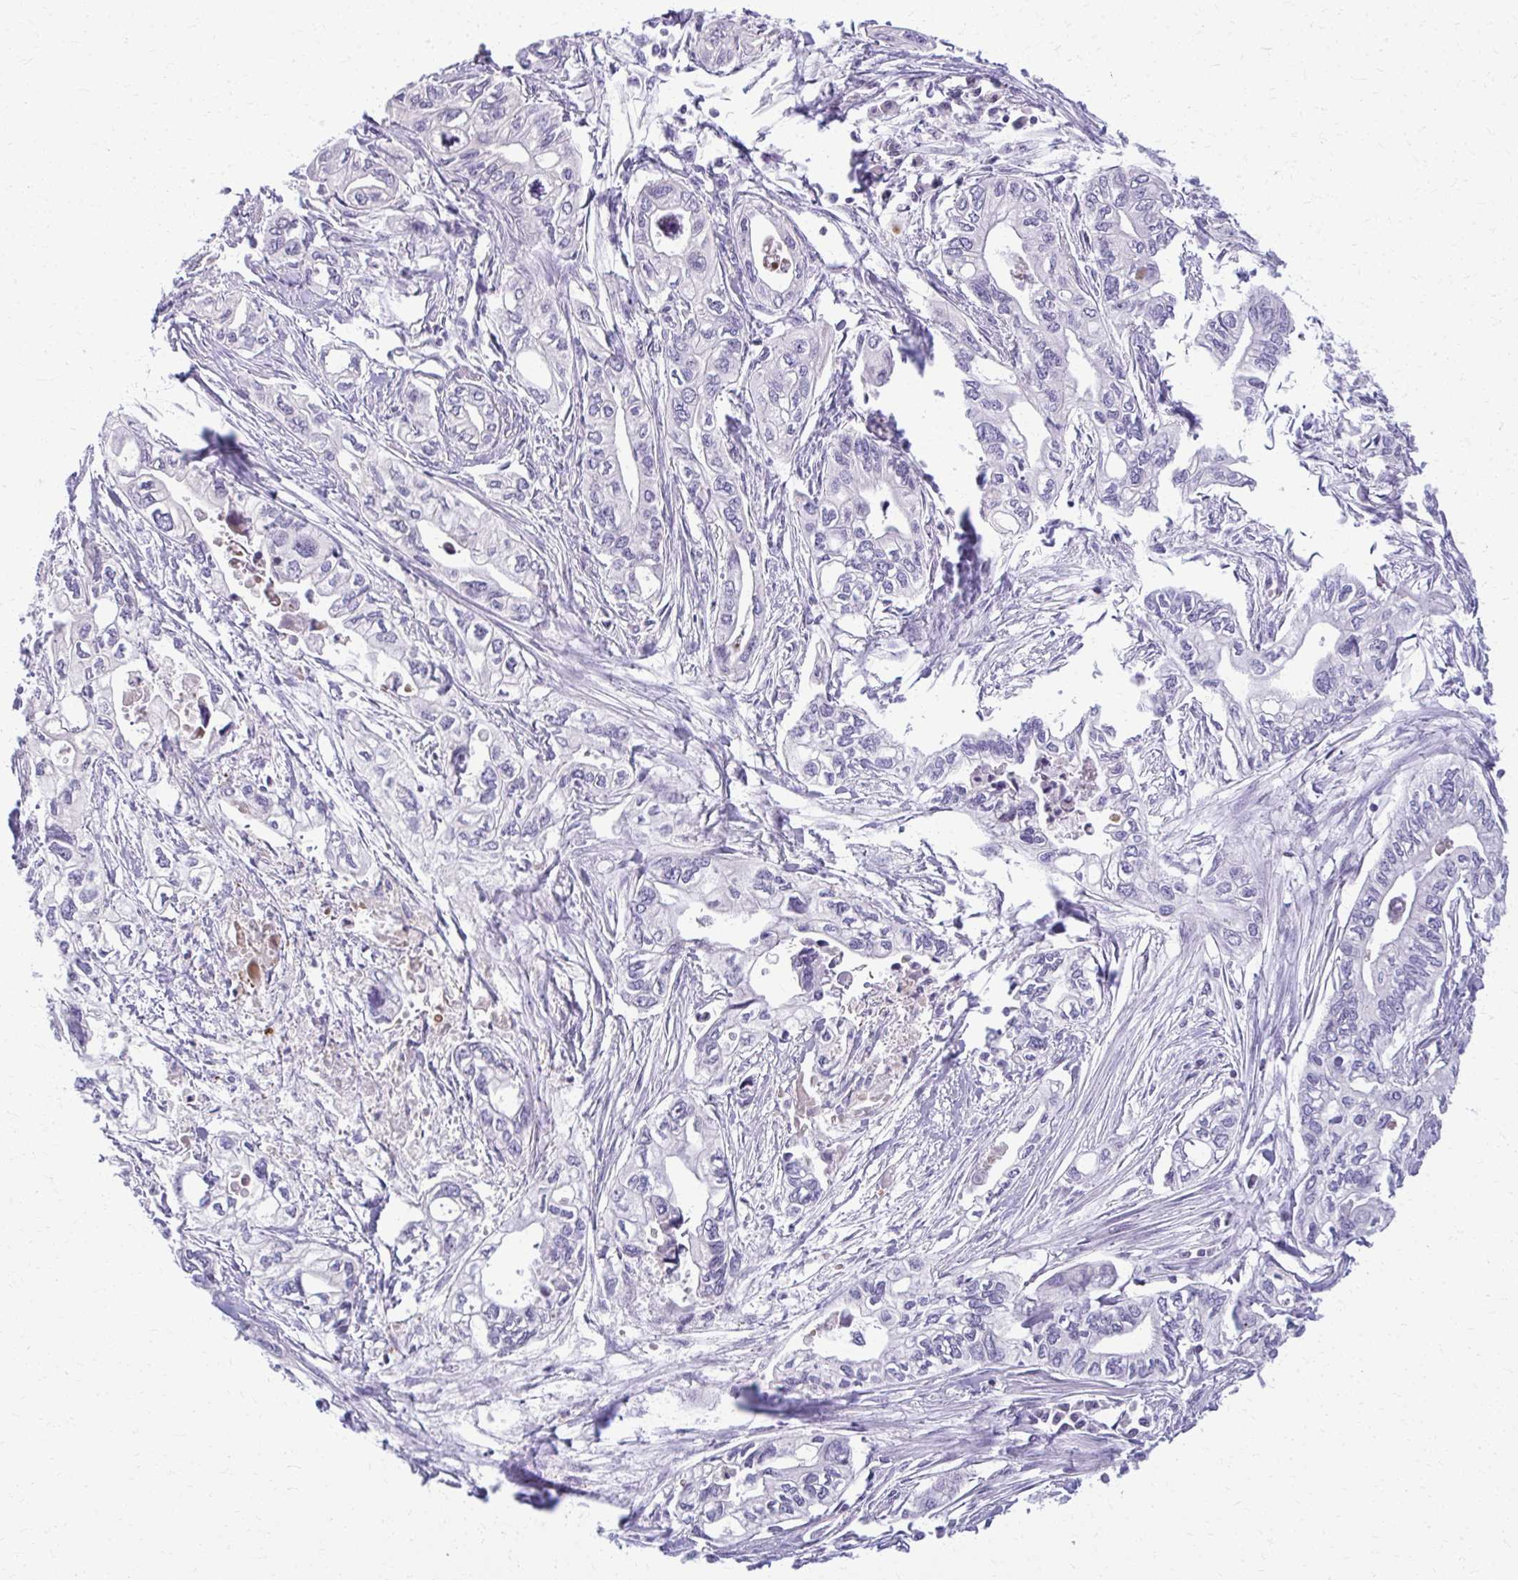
{"staining": {"intensity": "negative", "quantity": "none", "location": "none"}, "tissue": "pancreatic cancer", "cell_type": "Tumor cells", "image_type": "cancer", "snomed": [{"axis": "morphology", "description": "Adenocarcinoma, NOS"}, {"axis": "topography", "description": "Pancreas"}], "caption": "This is an immunohistochemistry image of human pancreatic adenocarcinoma. There is no expression in tumor cells.", "gene": "OR4M1", "patient": {"sex": "male", "age": 68}}